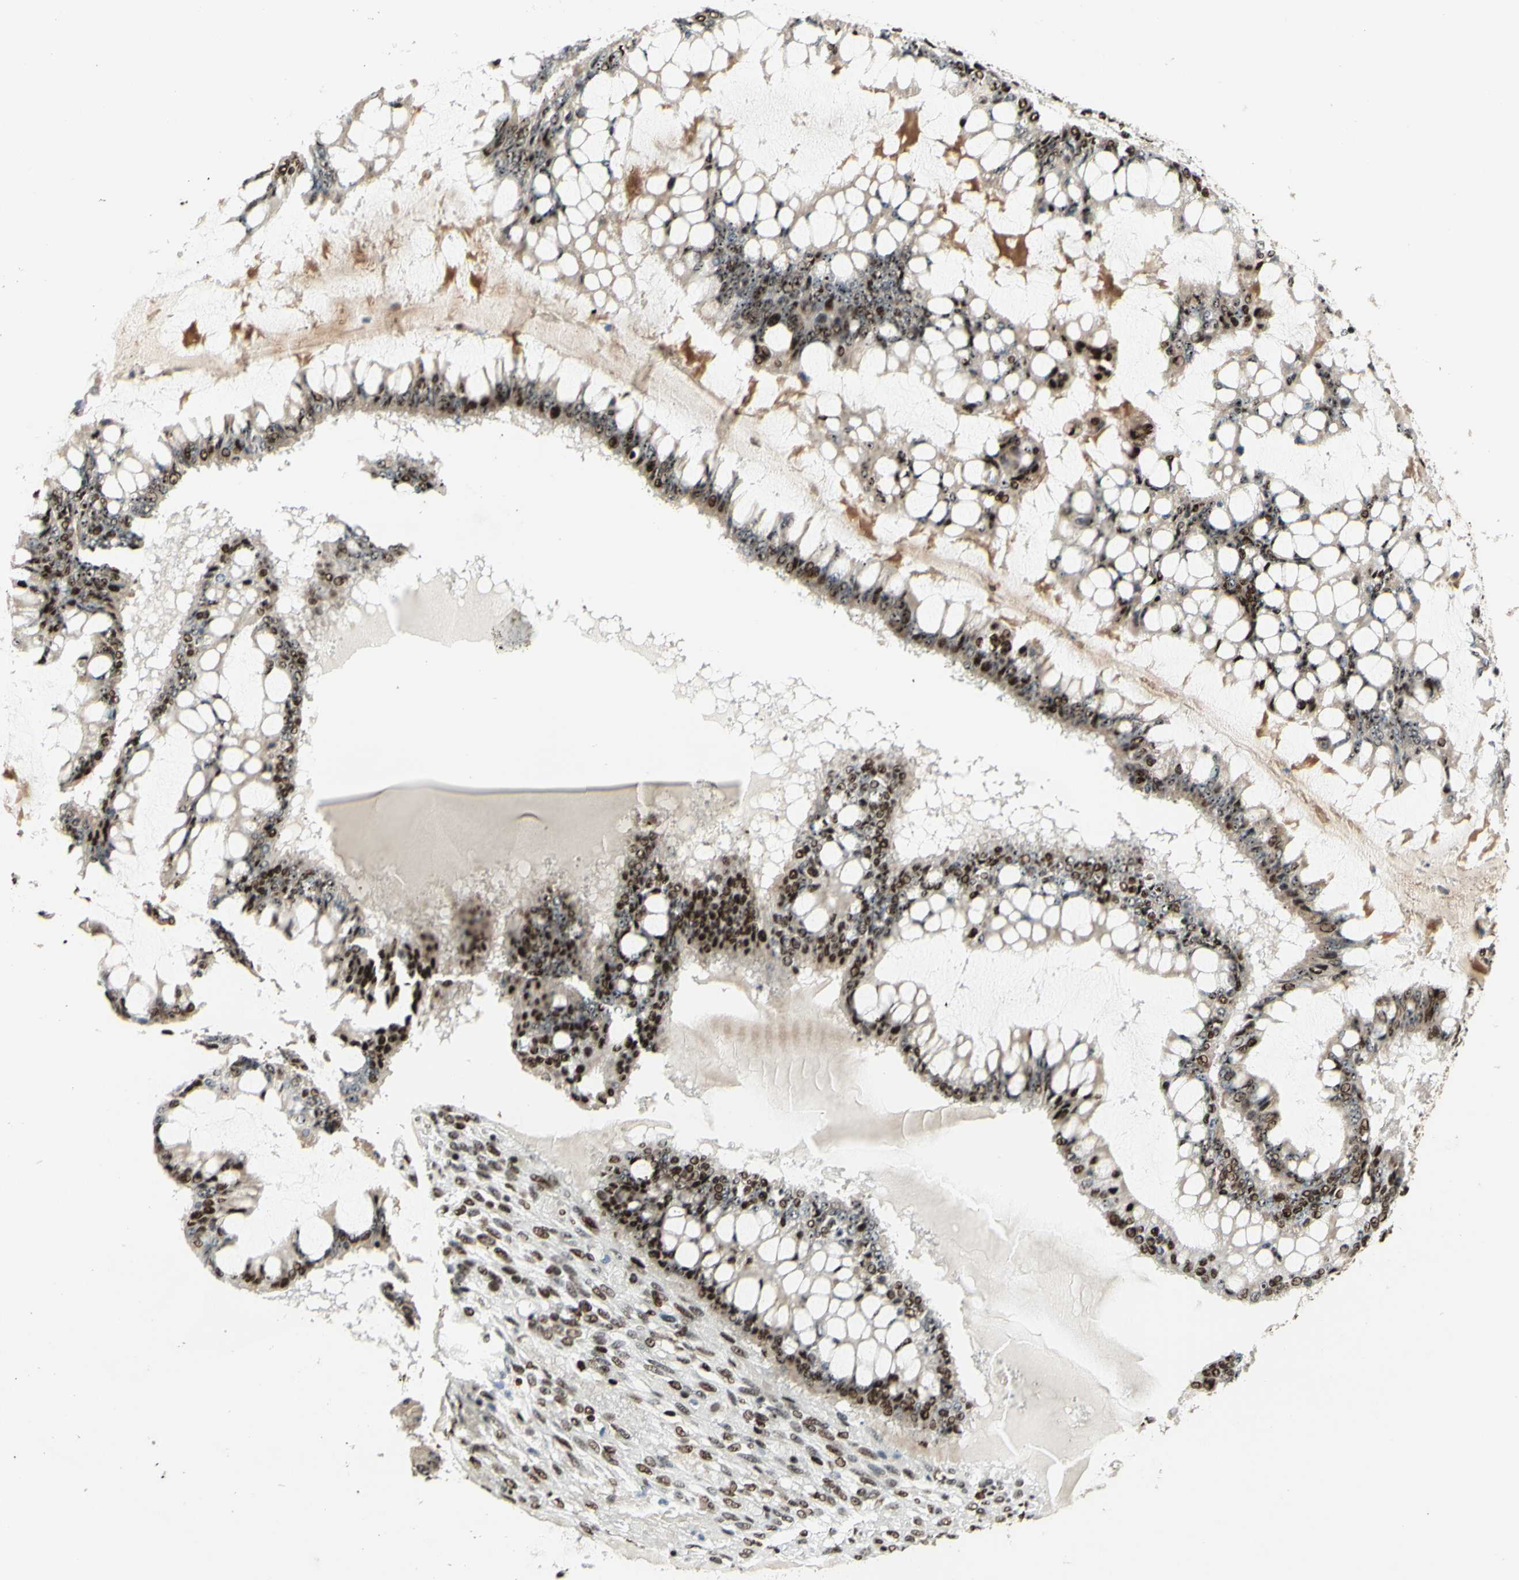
{"staining": {"intensity": "strong", "quantity": "25%-75%", "location": "nuclear"}, "tissue": "ovarian cancer", "cell_type": "Tumor cells", "image_type": "cancer", "snomed": [{"axis": "morphology", "description": "Cystadenocarcinoma, mucinous, NOS"}, {"axis": "topography", "description": "Ovary"}], "caption": "Immunohistochemical staining of human ovarian cancer (mucinous cystadenocarcinoma) exhibits strong nuclear protein staining in approximately 25%-75% of tumor cells.", "gene": "DHX9", "patient": {"sex": "female", "age": 73}}